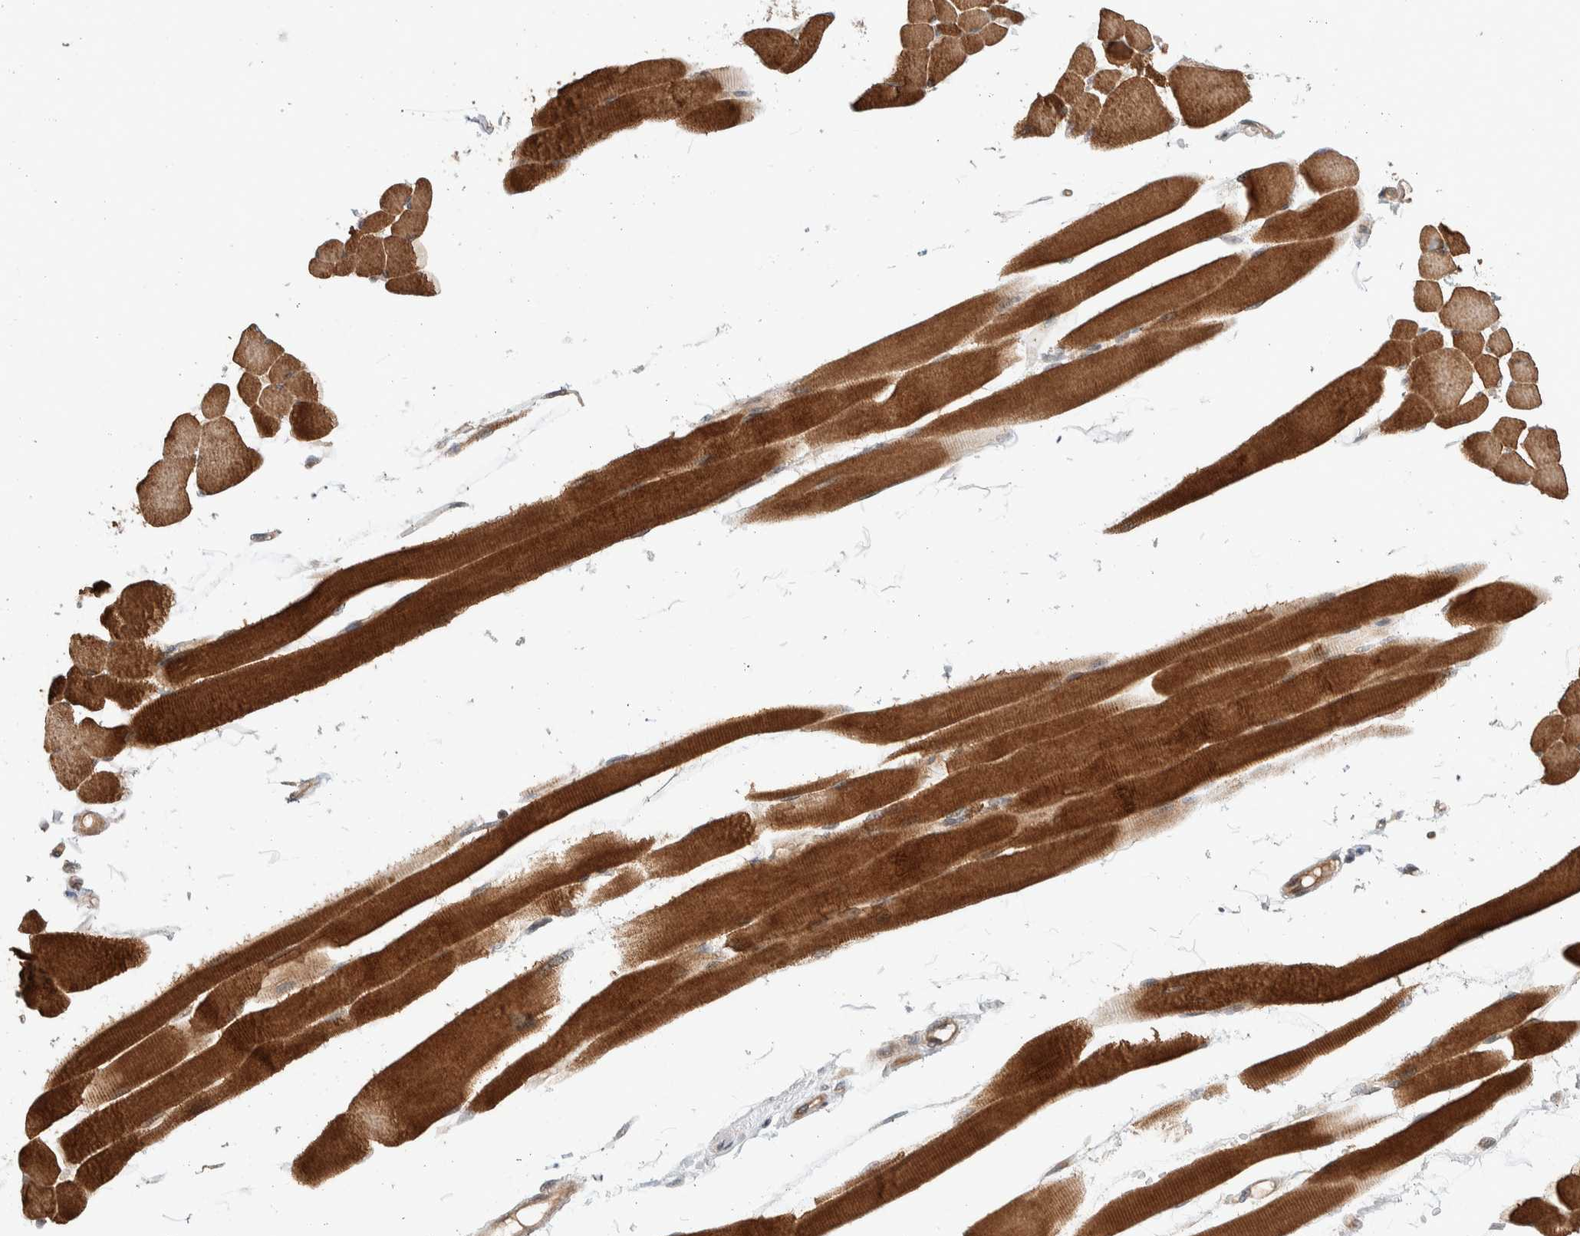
{"staining": {"intensity": "strong", "quantity": ">75%", "location": "cytoplasmic/membranous"}, "tissue": "skeletal muscle", "cell_type": "Myocytes", "image_type": "normal", "snomed": [{"axis": "morphology", "description": "Normal tissue, NOS"}, {"axis": "topography", "description": "Skeletal muscle"}, {"axis": "topography", "description": "Peripheral nerve tissue"}], "caption": "Immunohistochemistry (IHC) micrograph of unremarkable skeletal muscle: human skeletal muscle stained using immunohistochemistry (IHC) reveals high levels of strong protein expression localized specifically in the cytoplasmic/membranous of myocytes, appearing as a cytoplasmic/membranous brown color.", "gene": "PRDM15", "patient": {"sex": "female", "age": 84}}